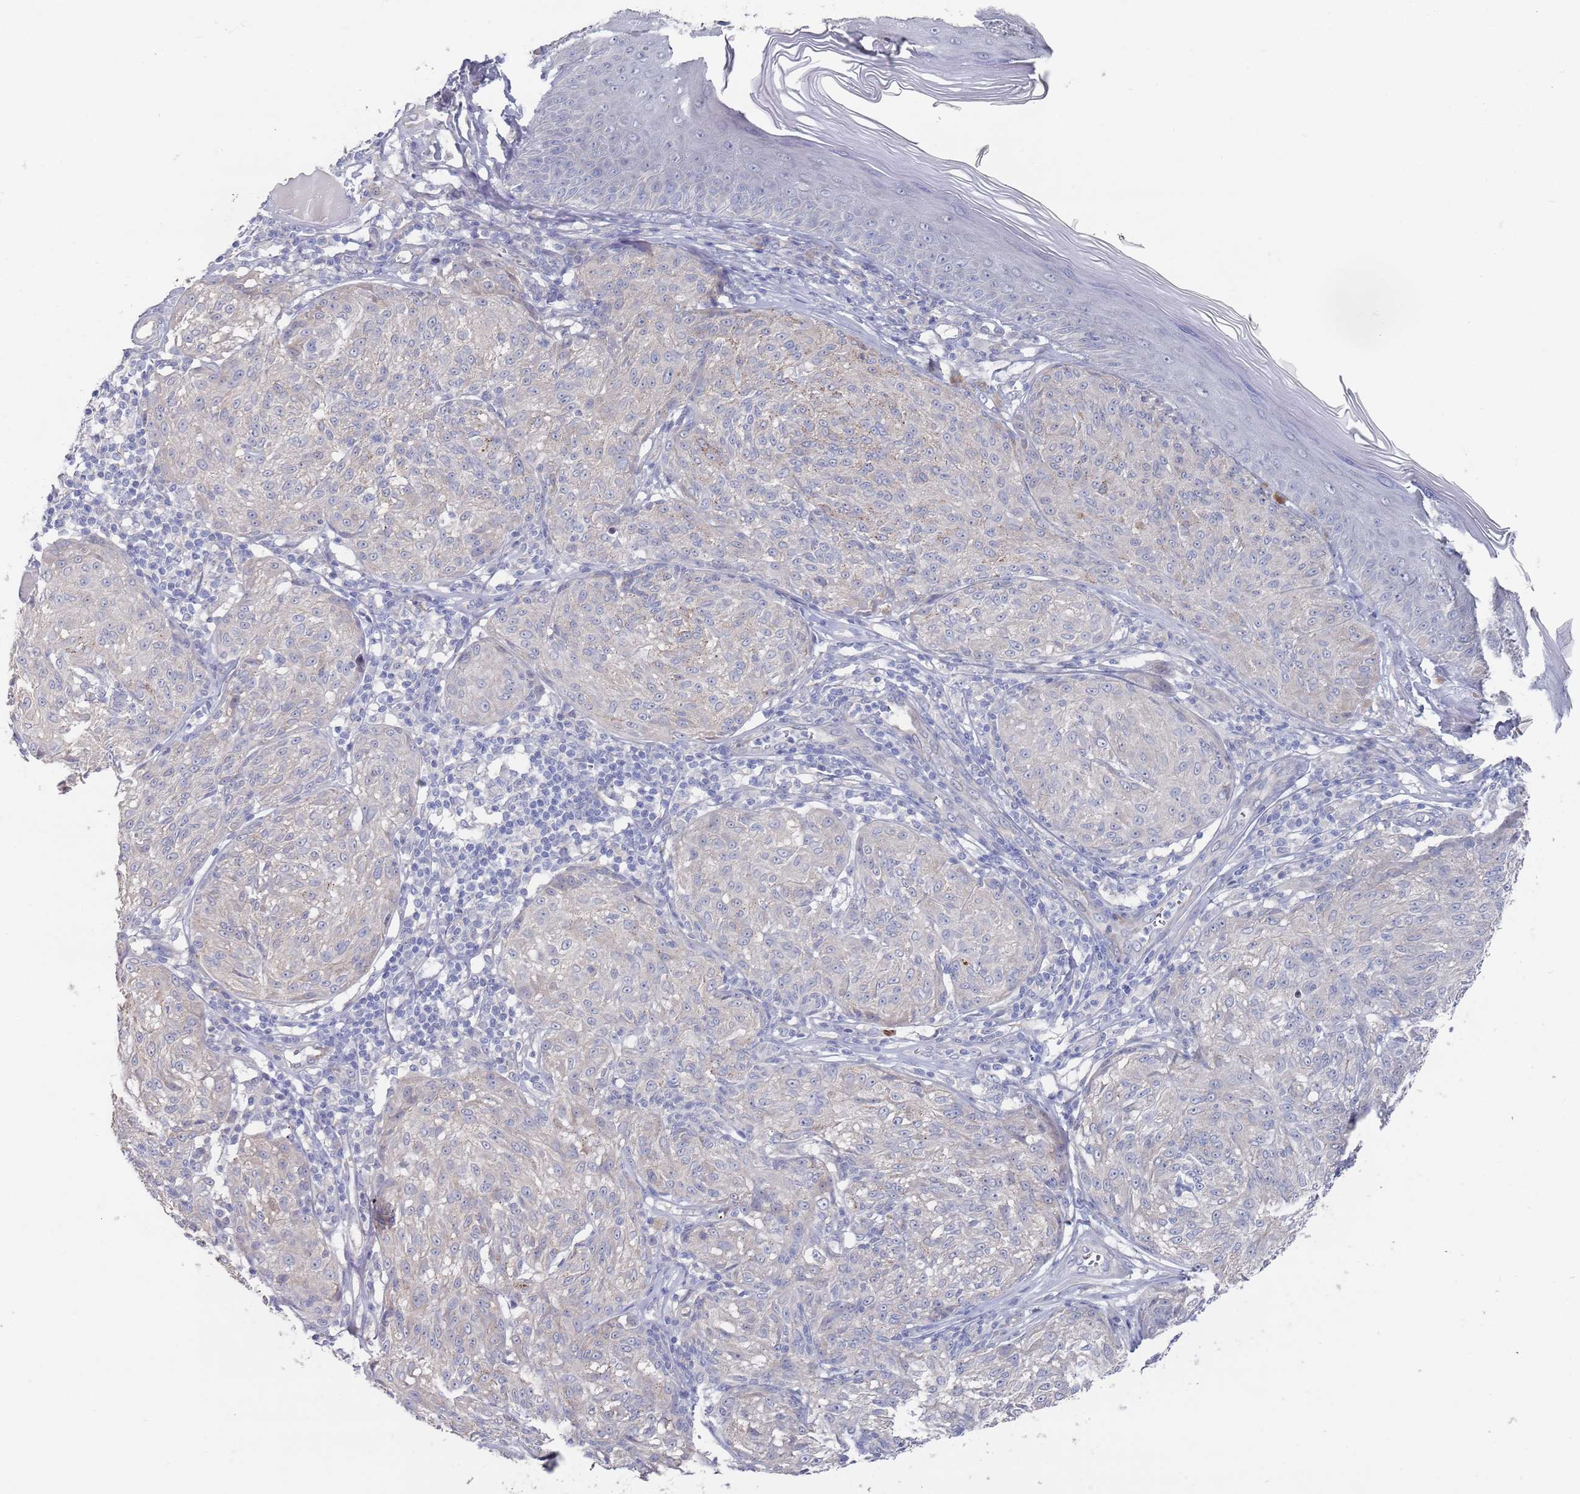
{"staining": {"intensity": "negative", "quantity": "none", "location": "none"}, "tissue": "melanoma", "cell_type": "Tumor cells", "image_type": "cancer", "snomed": [{"axis": "morphology", "description": "Malignant melanoma, NOS"}, {"axis": "topography", "description": "Skin"}], "caption": "An immunohistochemistry (IHC) photomicrograph of malignant melanoma is shown. There is no staining in tumor cells of malignant melanoma.", "gene": "TMCO3", "patient": {"sex": "female", "age": 63}}